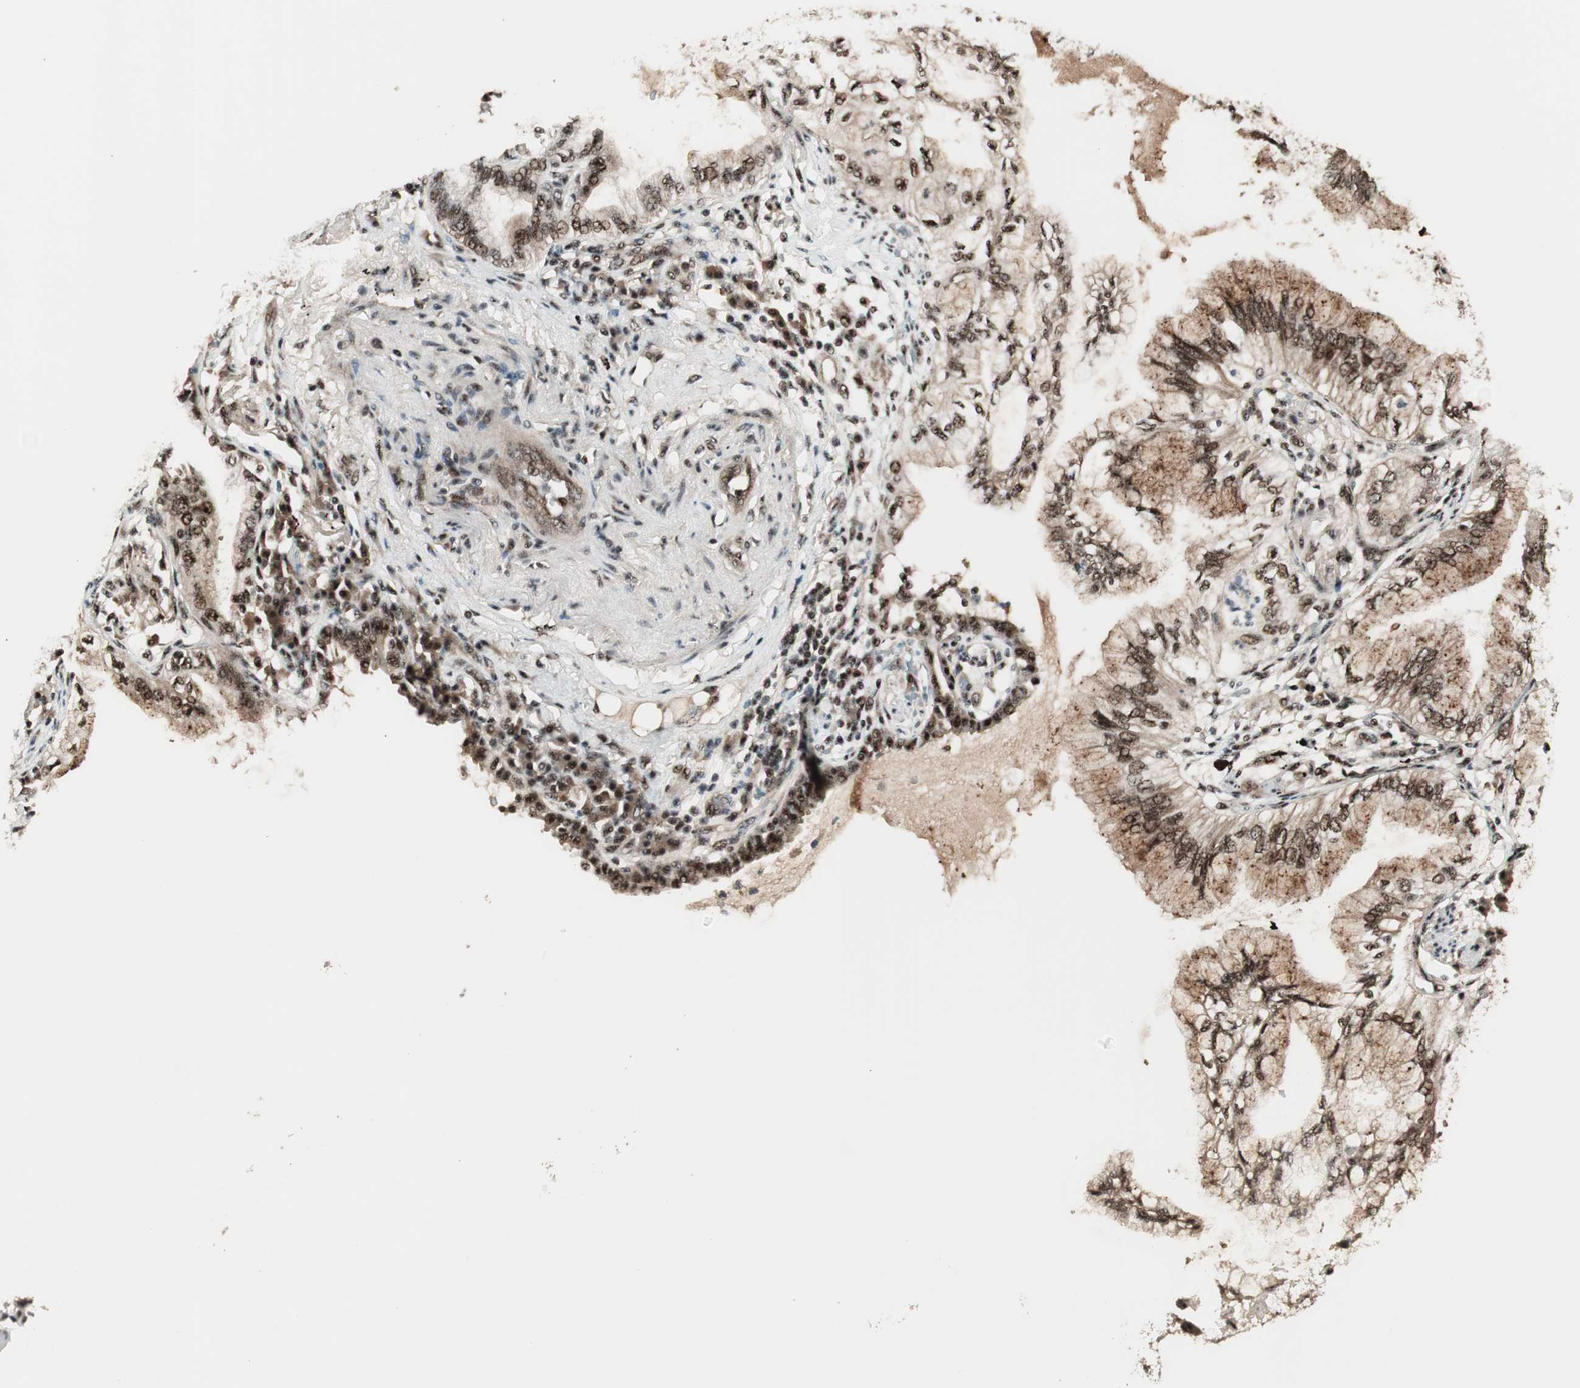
{"staining": {"intensity": "strong", "quantity": "25%-75%", "location": "cytoplasmic/membranous,nuclear"}, "tissue": "lung cancer", "cell_type": "Tumor cells", "image_type": "cancer", "snomed": [{"axis": "morphology", "description": "Adenocarcinoma, NOS"}, {"axis": "topography", "description": "Lung"}], "caption": "This image displays IHC staining of lung cancer (adenocarcinoma), with high strong cytoplasmic/membranous and nuclear staining in approximately 25%-75% of tumor cells.", "gene": "NR5A2", "patient": {"sex": "female", "age": 70}}